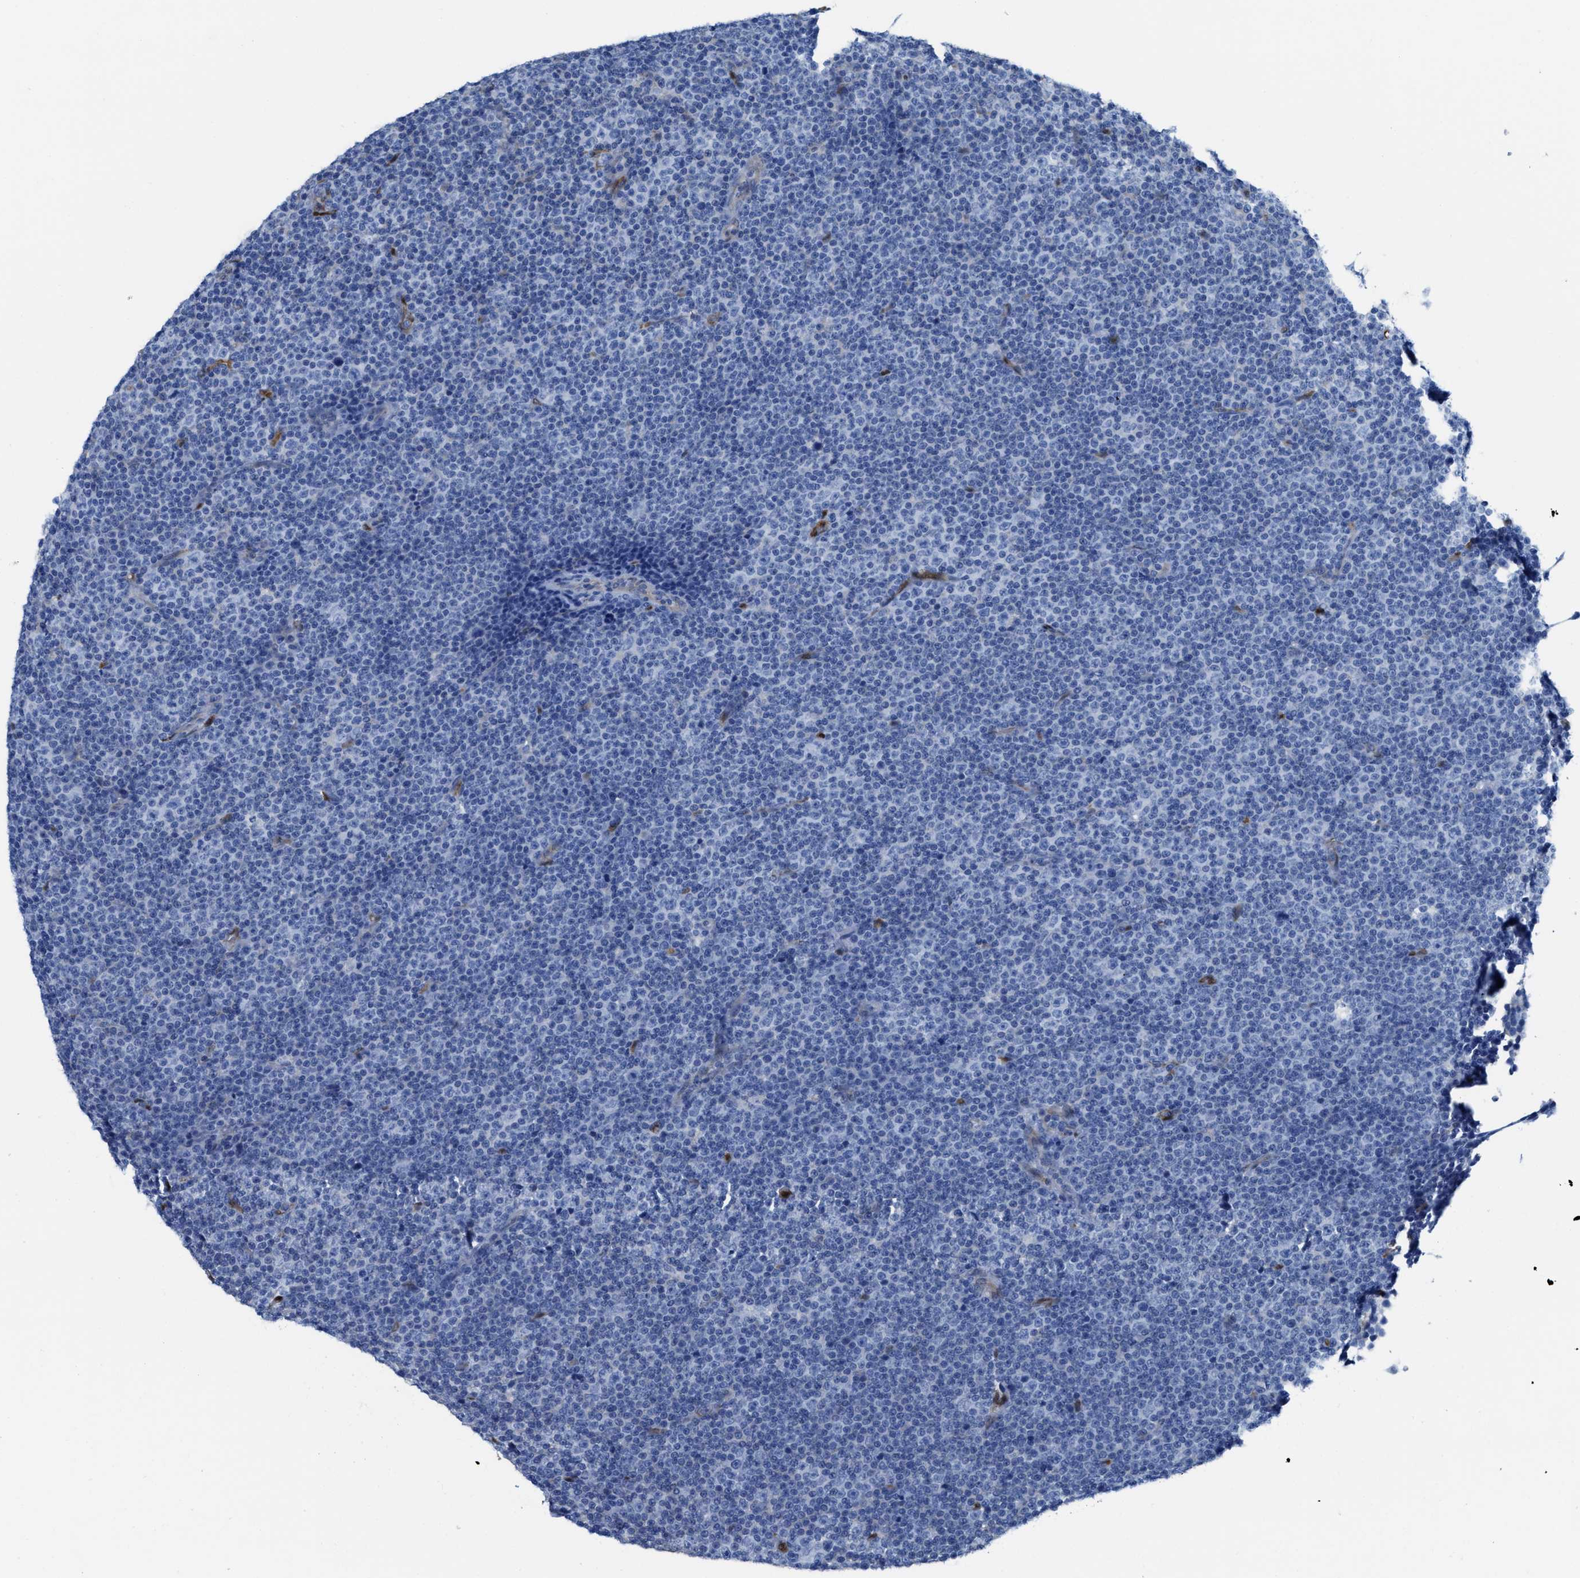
{"staining": {"intensity": "negative", "quantity": "none", "location": "none"}, "tissue": "lymphoma", "cell_type": "Tumor cells", "image_type": "cancer", "snomed": [{"axis": "morphology", "description": "Malignant lymphoma, non-Hodgkin's type, Low grade"}, {"axis": "topography", "description": "Lymph node"}], "caption": "There is no significant expression in tumor cells of lymphoma.", "gene": "ASS1", "patient": {"sex": "female", "age": 67}}